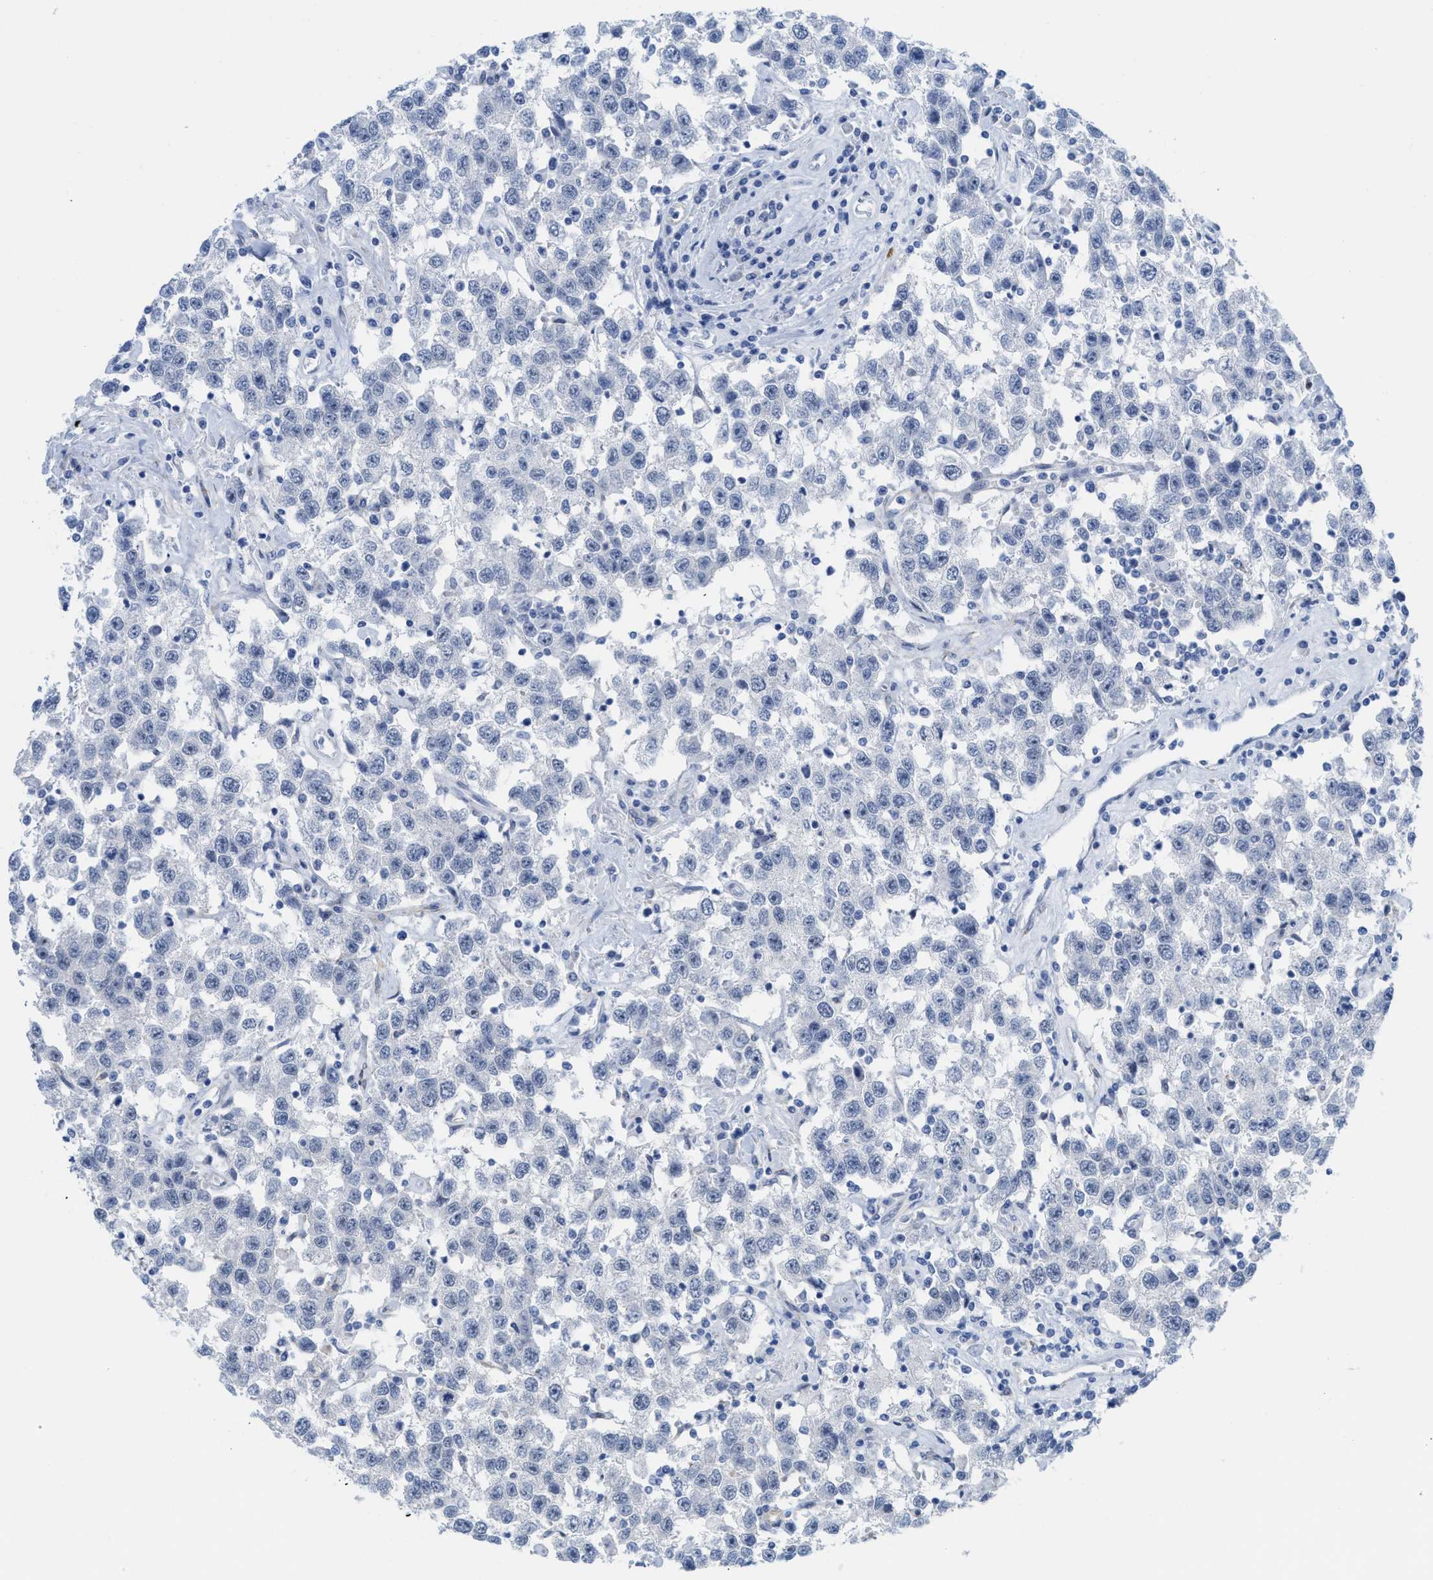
{"staining": {"intensity": "negative", "quantity": "none", "location": "none"}, "tissue": "testis cancer", "cell_type": "Tumor cells", "image_type": "cancer", "snomed": [{"axis": "morphology", "description": "Seminoma, NOS"}, {"axis": "topography", "description": "Testis"}], "caption": "Immunohistochemical staining of seminoma (testis) reveals no significant staining in tumor cells.", "gene": "TUB", "patient": {"sex": "male", "age": 41}}